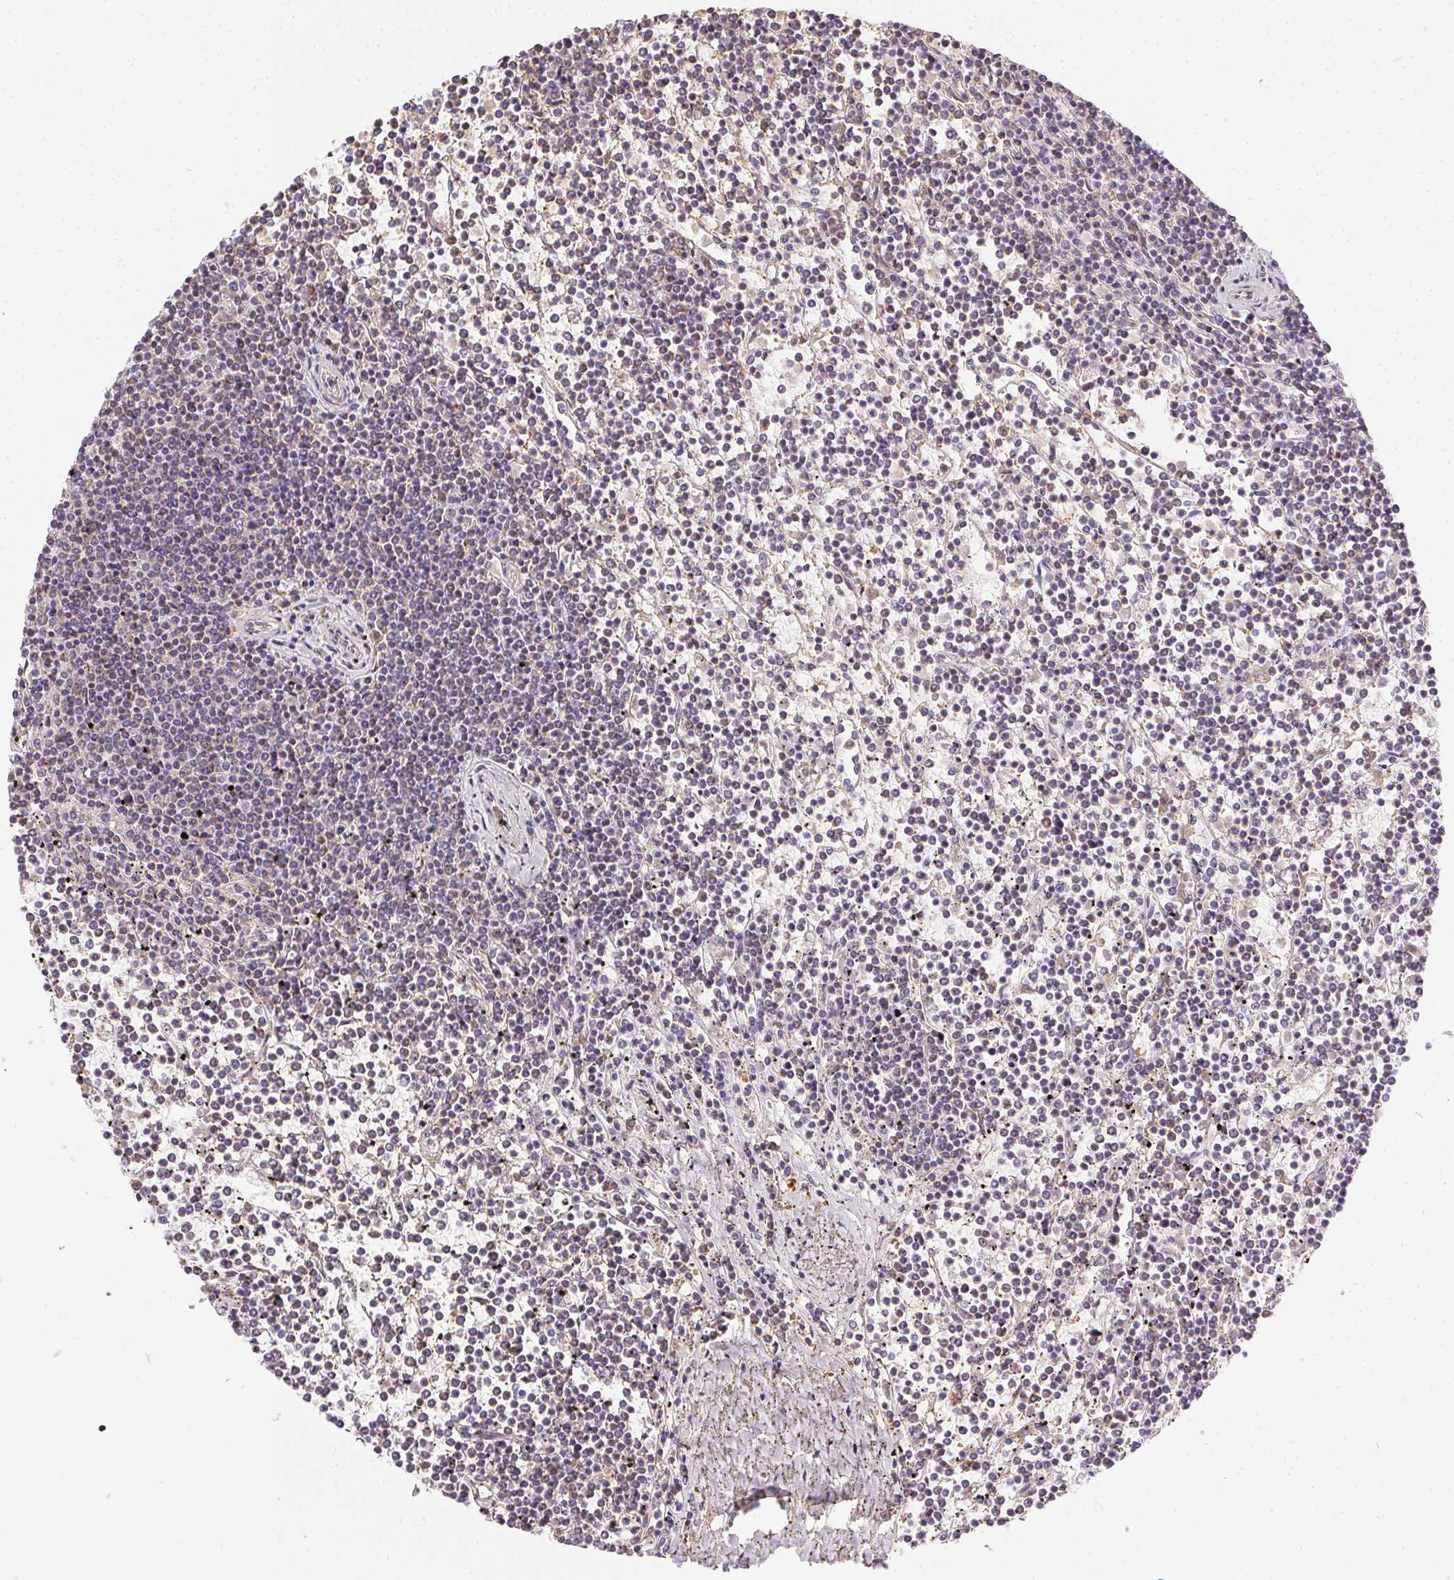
{"staining": {"intensity": "negative", "quantity": "none", "location": "none"}, "tissue": "lymphoma", "cell_type": "Tumor cells", "image_type": "cancer", "snomed": [{"axis": "morphology", "description": "Malignant lymphoma, non-Hodgkin's type, Low grade"}, {"axis": "topography", "description": "Spleen"}], "caption": "Protein analysis of malignant lymphoma, non-Hodgkin's type (low-grade) reveals no significant positivity in tumor cells.", "gene": "REV3L", "patient": {"sex": "female", "age": 19}}